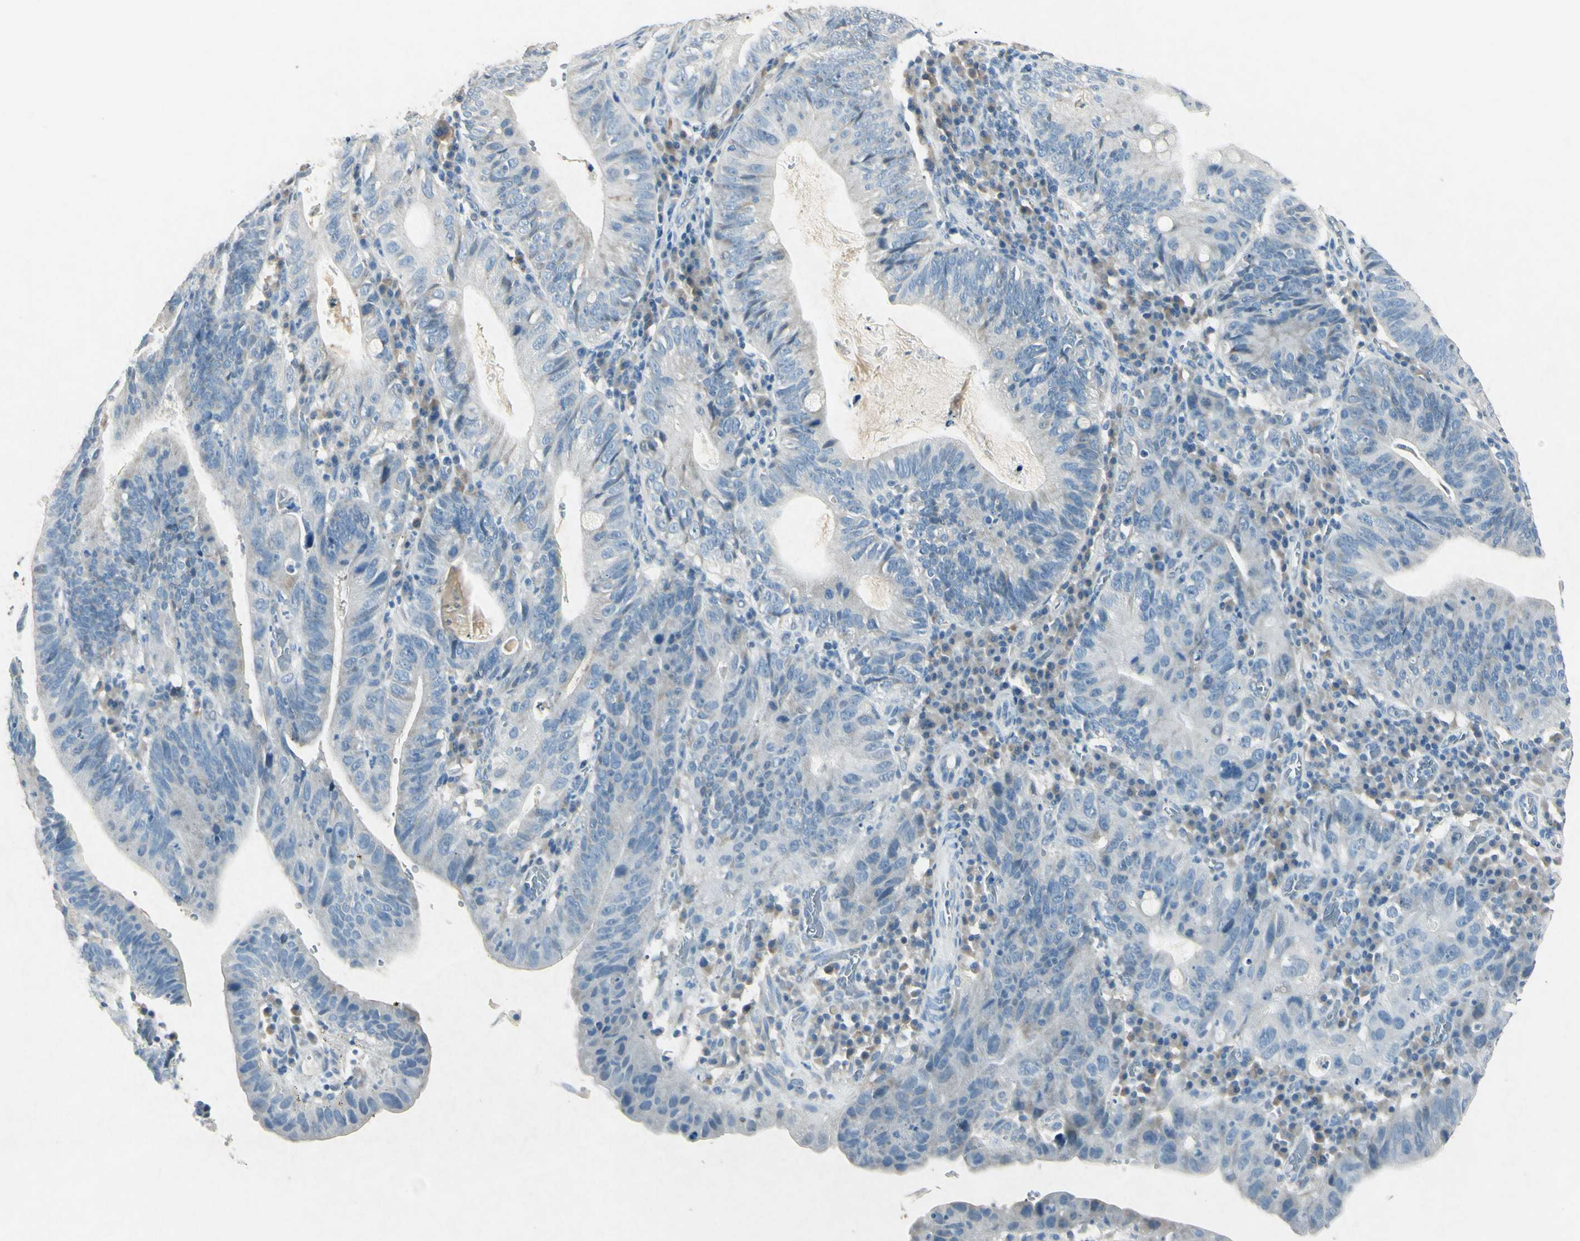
{"staining": {"intensity": "negative", "quantity": "none", "location": "none"}, "tissue": "stomach cancer", "cell_type": "Tumor cells", "image_type": "cancer", "snomed": [{"axis": "morphology", "description": "Adenocarcinoma, NOS"}, {"axis": "topography", "description": "Stomach"}], "caption": "Immunohistochemistry micrograph of neoplastic tissue: adenocarcinoma (stomach) stained with DAB (3,3'-diaminobenzidine) exhibits no significant protein positivity in tumor cells.", "gene": "SNAP91", "patient": {"sex": "male", "age": 59}}